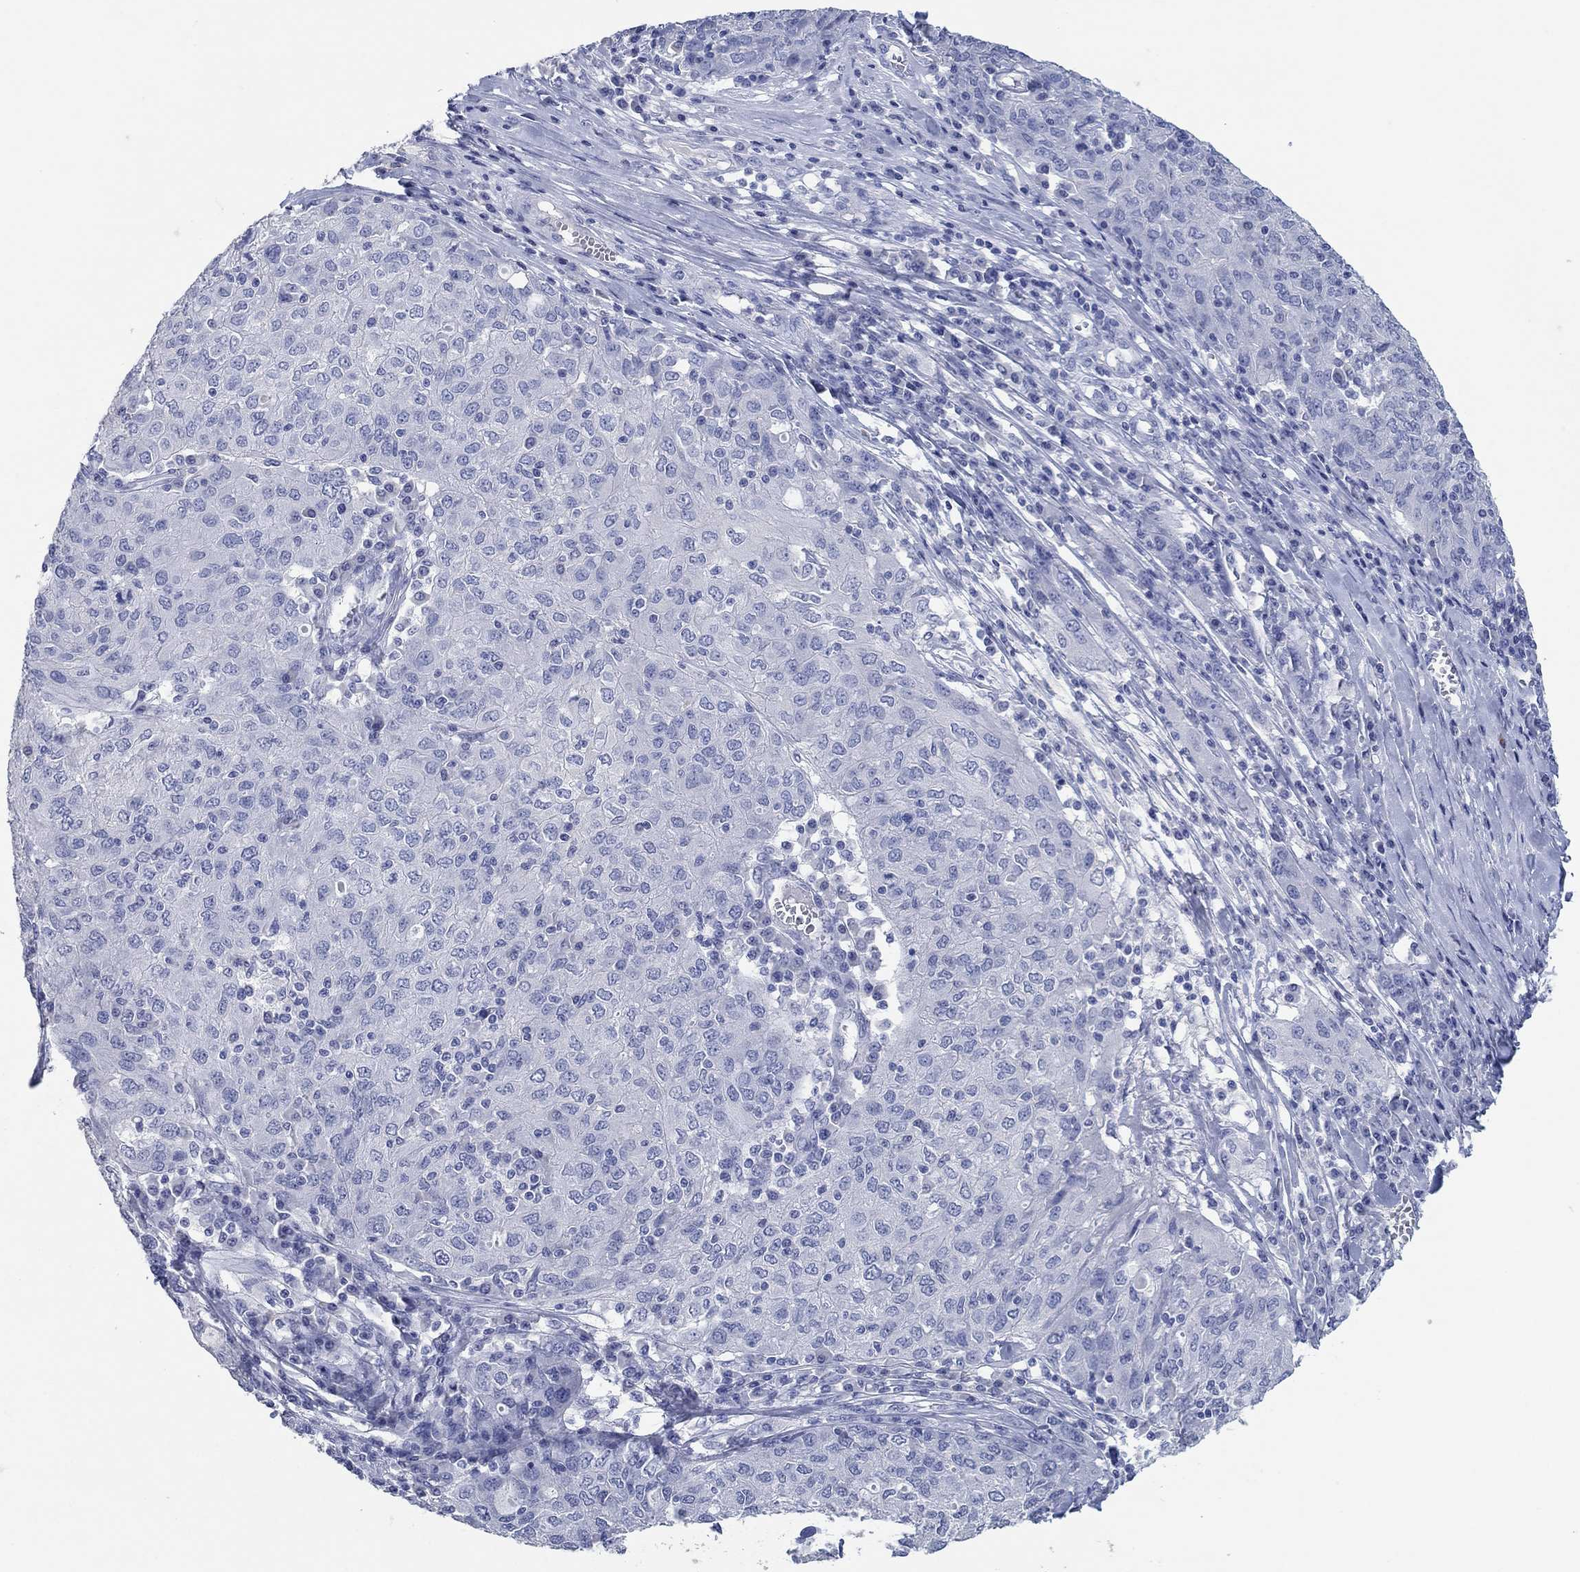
{"staining": {"intensity": "negative", "quantity": "none", "location": "none"}, "tissue": "ovarian cancer", "cell_type": "Tumor cells", "image_type": "cancer", "snomed": [{"axis": "morphology", "description": "Carcinoma, endometroid"}, {"axis": "topography", "description": "Ovary"}], "caption": "Immunohistochemistry (IHC) of human endometroid carcinoma (ovarian) shows no staining in tumor cells.", "gene": "POU5F1", "patient": {"sex": "female", "age": 50}}